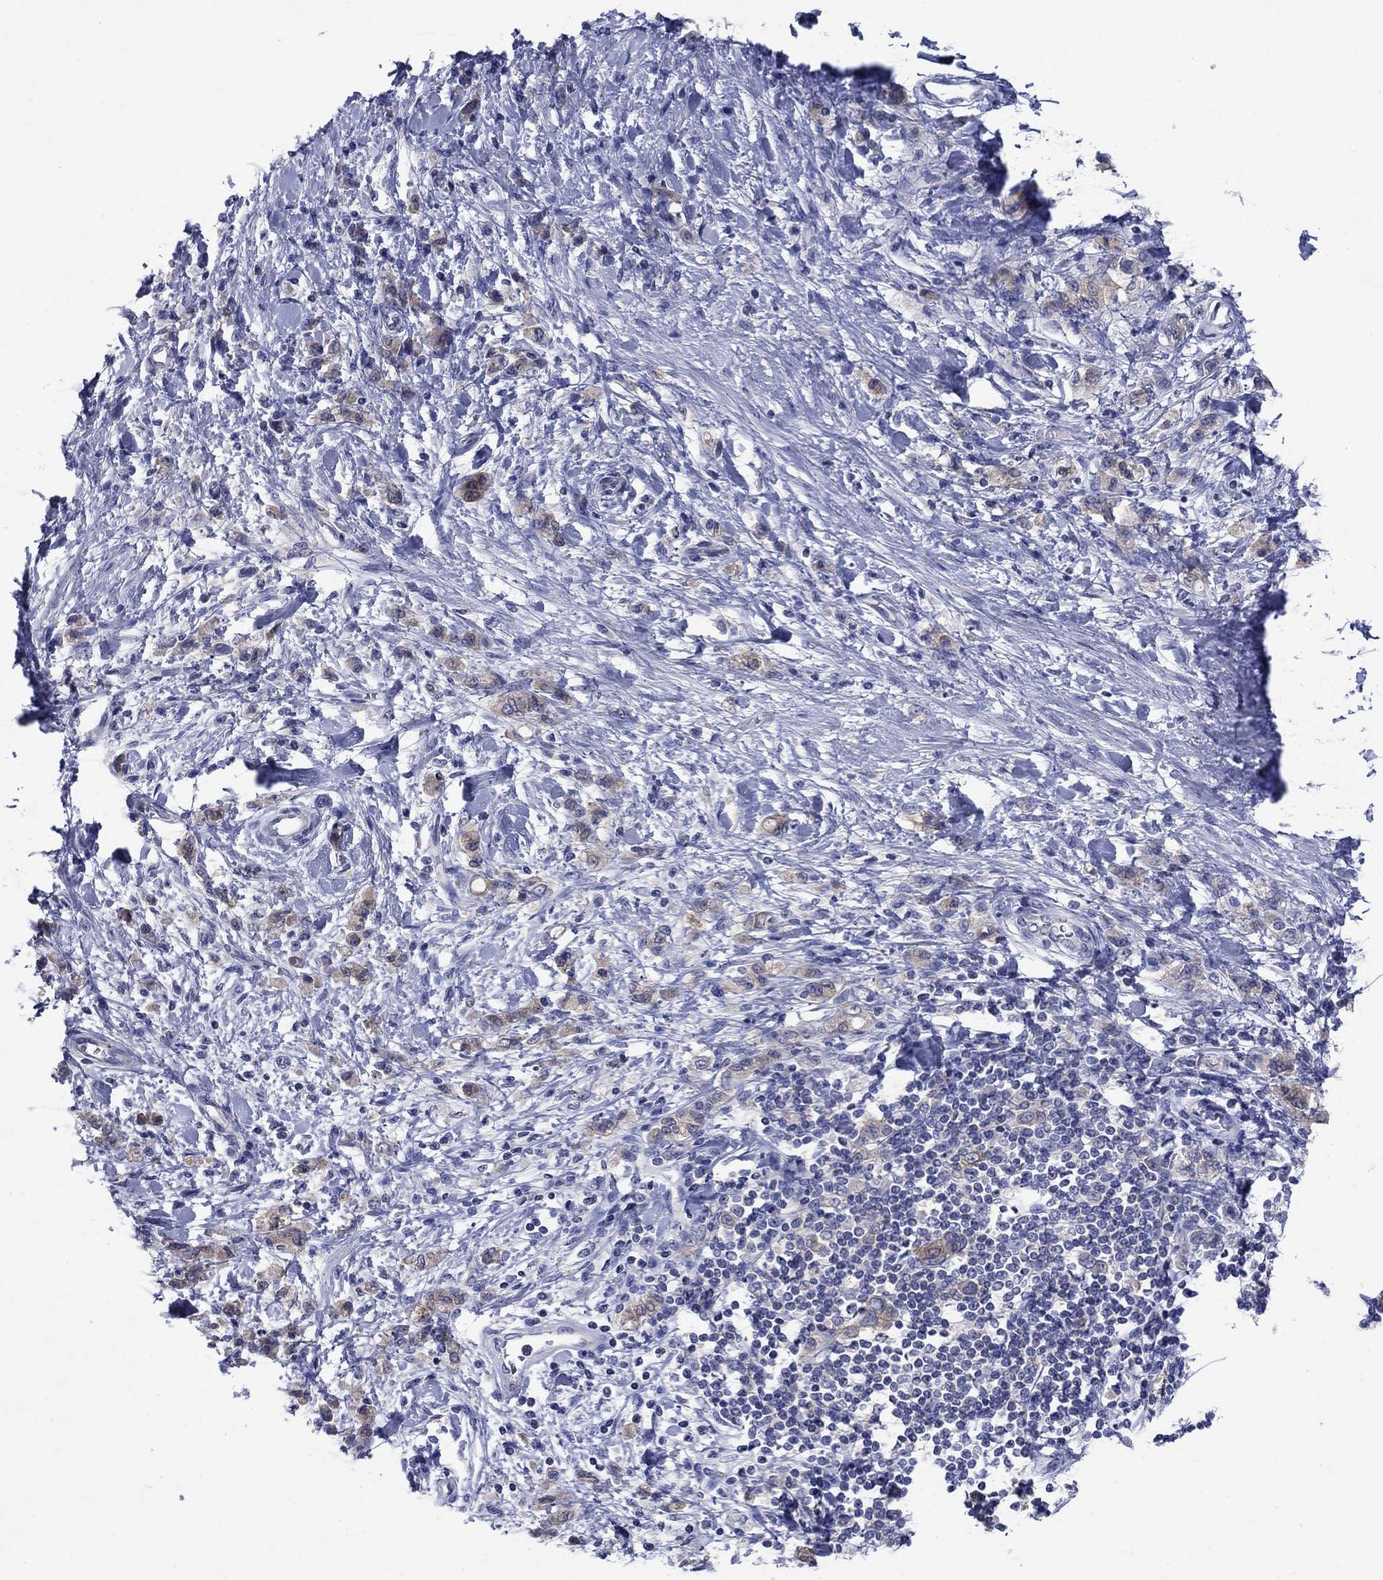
{"staining": {"intensity": "weak", "quantity": "25%-75%", "location": "cytoplasmic/membranous"}, "tissue": "stomach cancer", "cell_type": "Tumor cells", "image_type": "cancer", "snomed": [{"axis": "morphology", "description": "Adenocarcinoma, NOS"}, {"axis": "topography", "description": "Stomach"}], "caption": "This photomicrograph shows immunohistochemistry staining of stomach cancer (adenocarcinoma), with low weak cytoplasmic/membranous positivity in about 25%-75% of tumor cells.", "gene": "SULT2B1", "patient": {"sex": "male", "age": 77}}